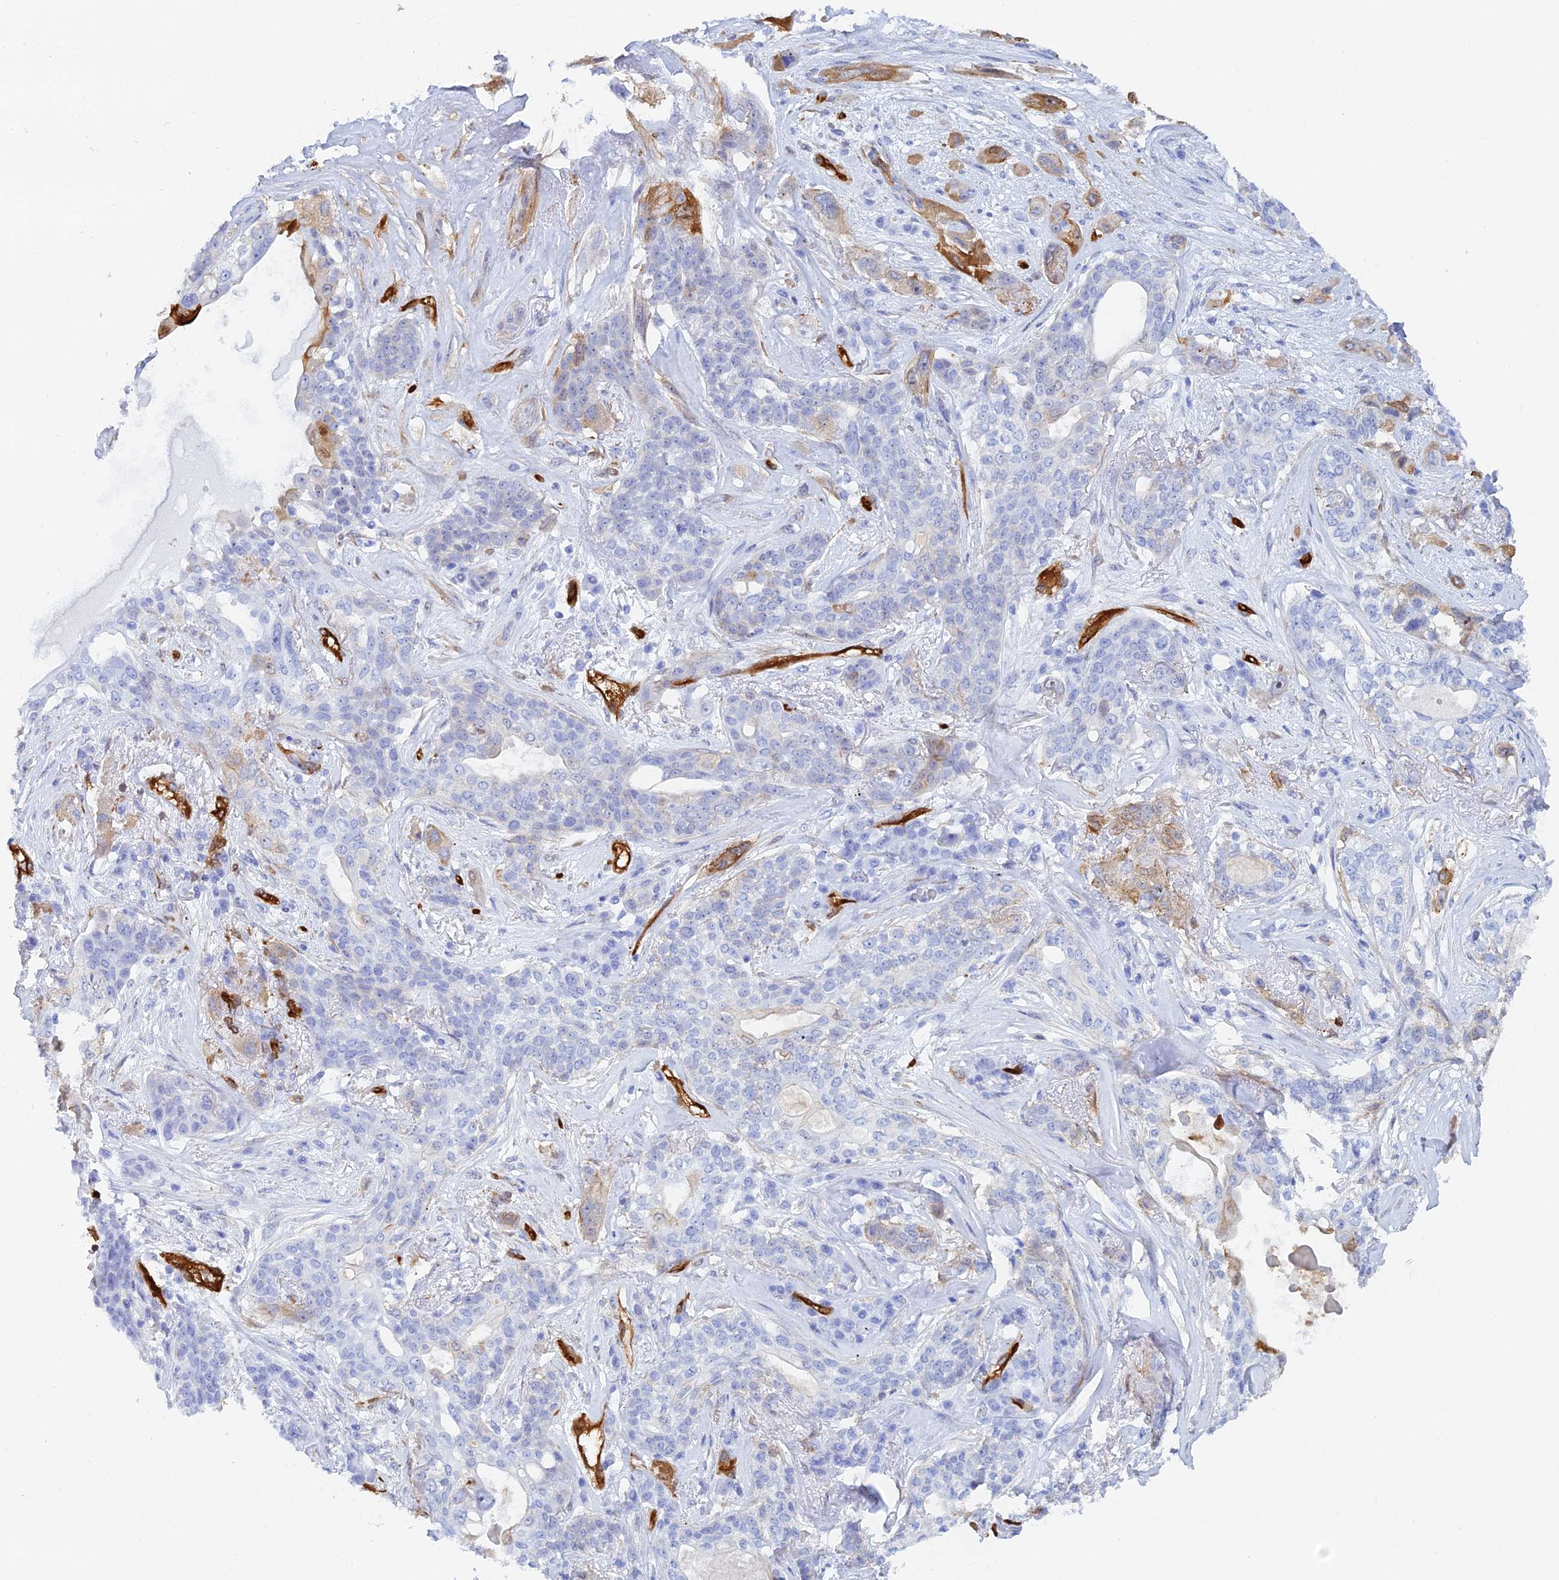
{"staining": {"intensity": "moderate", "quantity": "<25%", "location": "cytoplasmic/membranous"}, "tissue": "lung cancer", "cell_type": "Tumor cells", "image_type": "cancer", "snomed": [{"axis": "morphology", "description": "Squamous cell carcinoma, NOS"}, {"axis": "topography", "description": "Lung"}], "caption": "Human lung cancer (squamous cell carcinoma) stained for a protein (brown) shows moderate cytoplasmic/membranous positive expression in approximately <25% of tumor cells.", "gene": "CRIP2", "patient": {"sex": "female", "age": 70}}